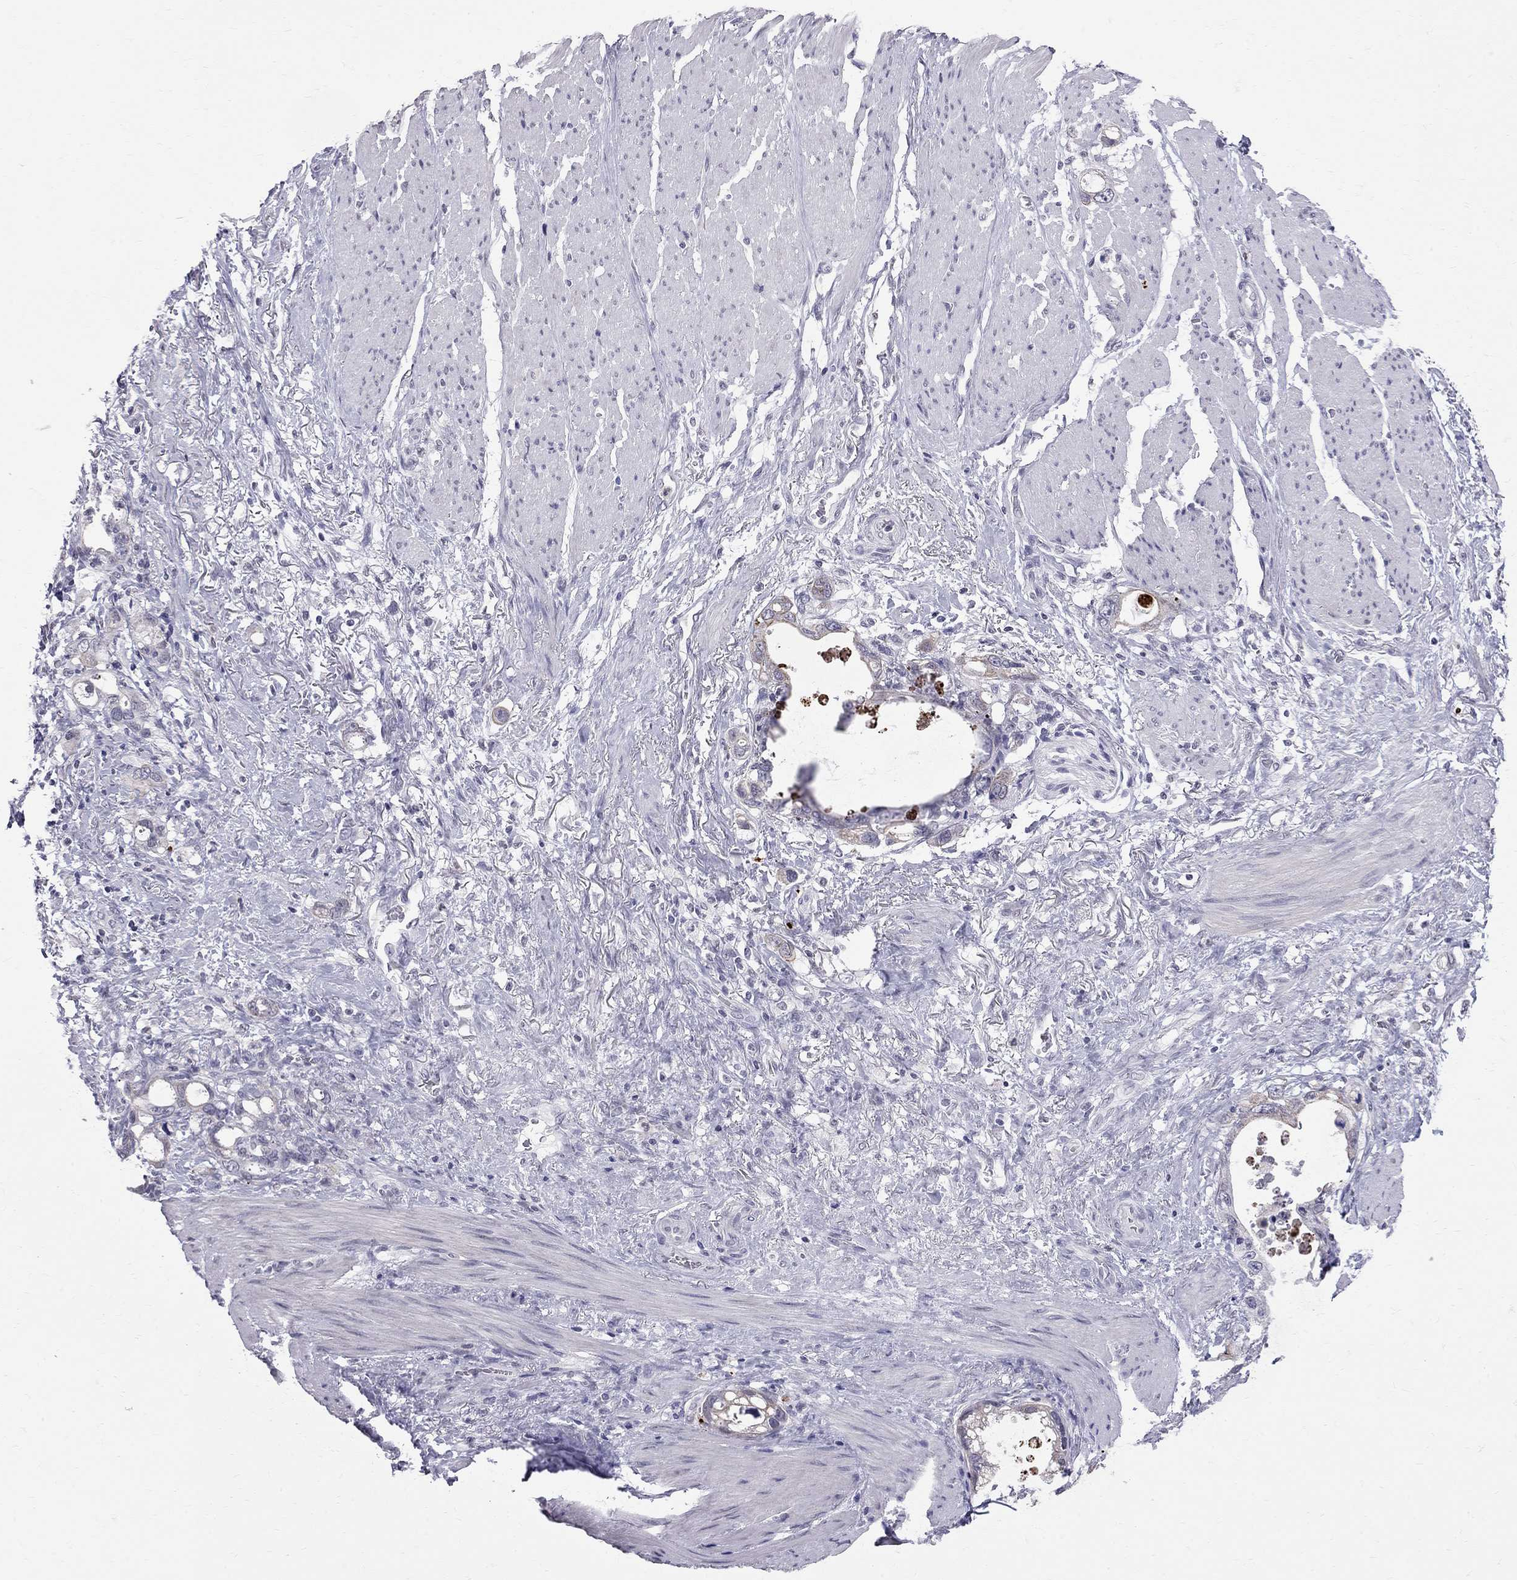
{"staining": {"intensity": "moderate", "quantity": "<25%", "location": "cytoplasmic/membranous"}, "tissue": "stomach cancer", "cell_type": "Tumor cells", "image_type": "cancer", "snomed": [{"axis": "morphology", "description": "Adenocarcinoma, NOS"}, {"axis": "topography", "description": "Stomach, upper"}], "caption": "Brown immunohistochemical staining in human stomach cancer demonstrates moderate cytoplasmic/membranous staining in approximately <25% of tumor cells.", "gene": "MUC15", "patient": {"sex": "male", "age": 74}}